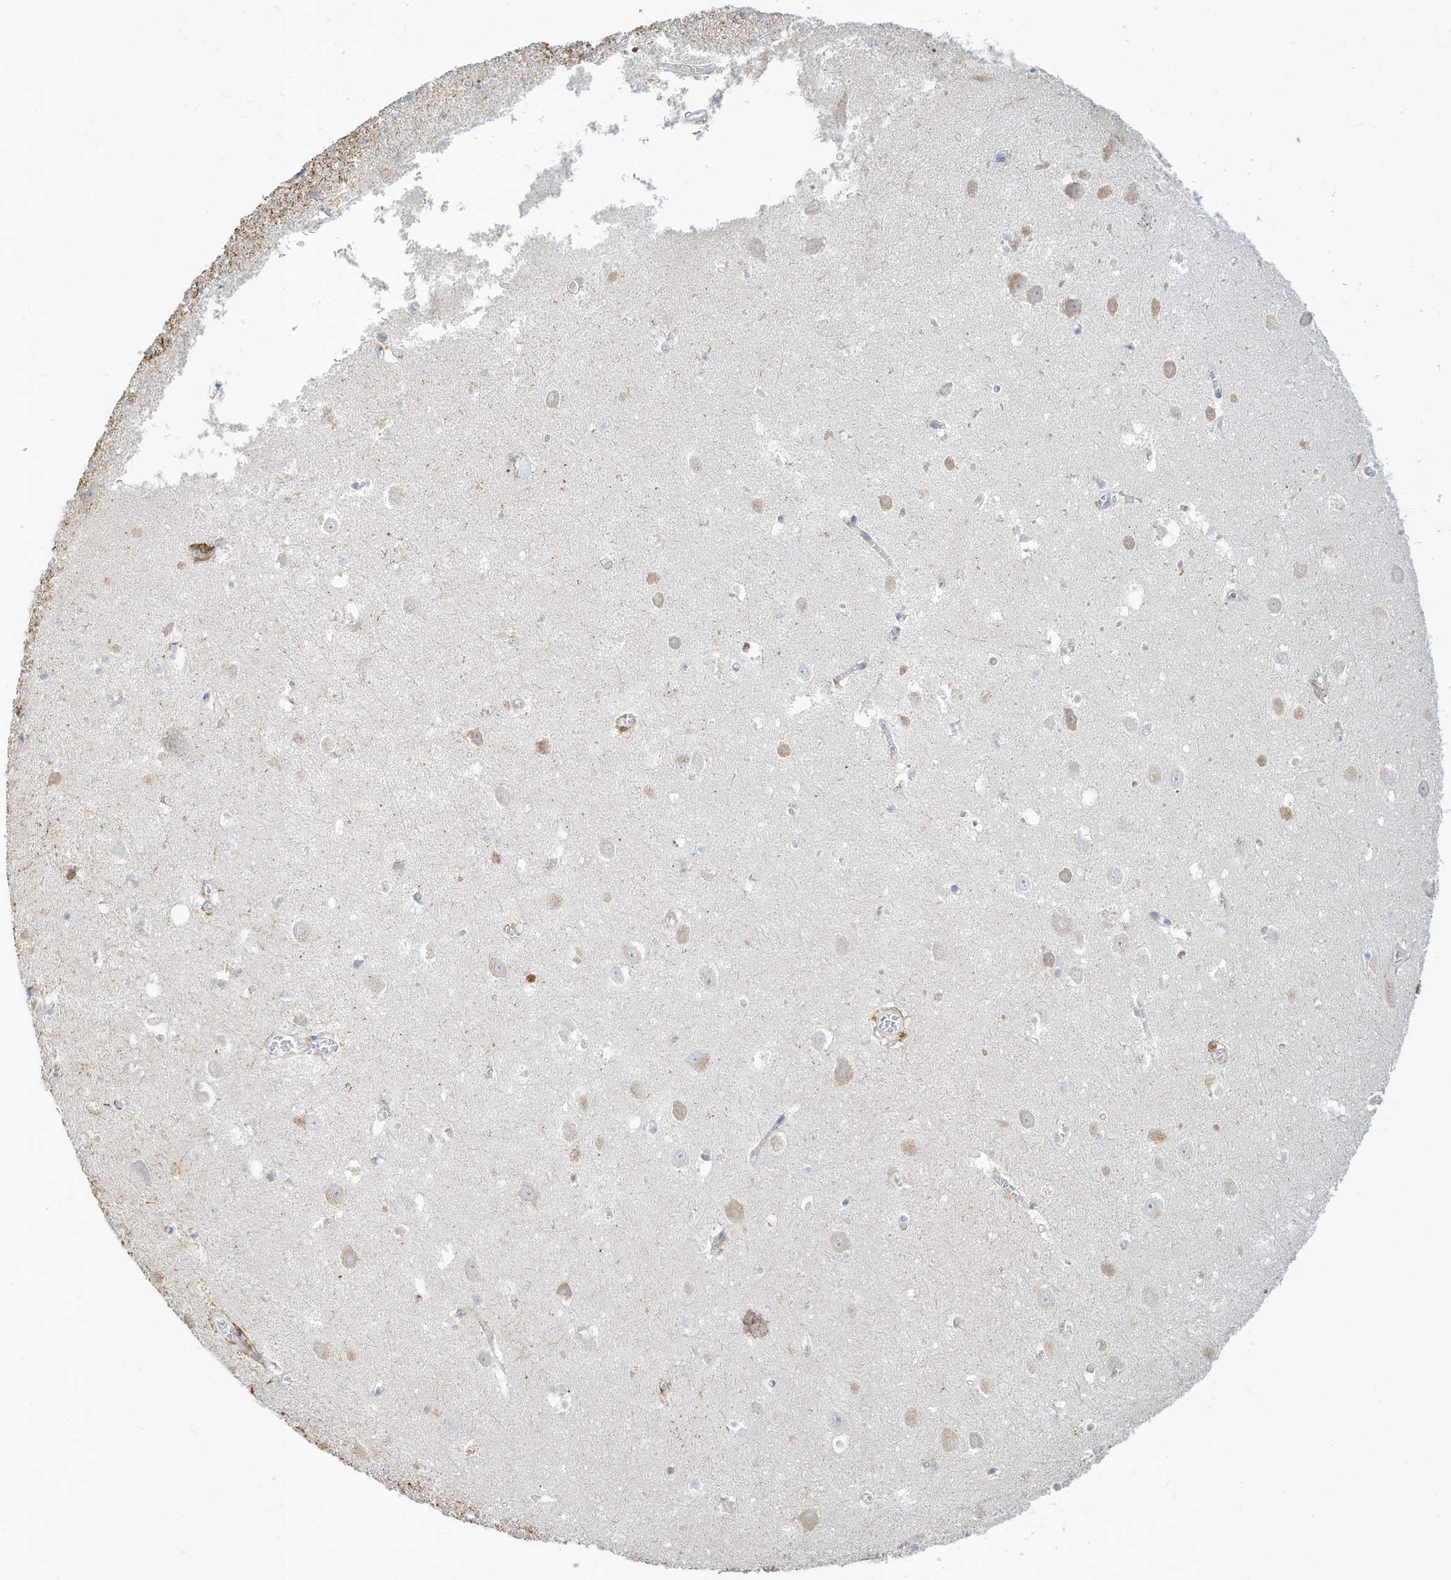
{"staining": {"intensity": "negative", "quantity": "none", "location": "none"}, "tissue": "hippocampus", "cell_type": "Glial cells", "image_type": "normal", "snomed": [{"axis": "morphology", "description": "Normal tissue, NOS"}, {"axis": "topography", "description": "Hippocampus"}], "caption": "IHC histopathology image of normal hippocampus: human hippocampus stained with DAB (3,3'-diaminobenzidine) displays no significant protein positivity in glial cells. (Brightfield microscopy of DAB immunohistochemistry (IHC) at high magnification).", "gene": "RASA2", "patient": {"sex": "female", "age": 64}}